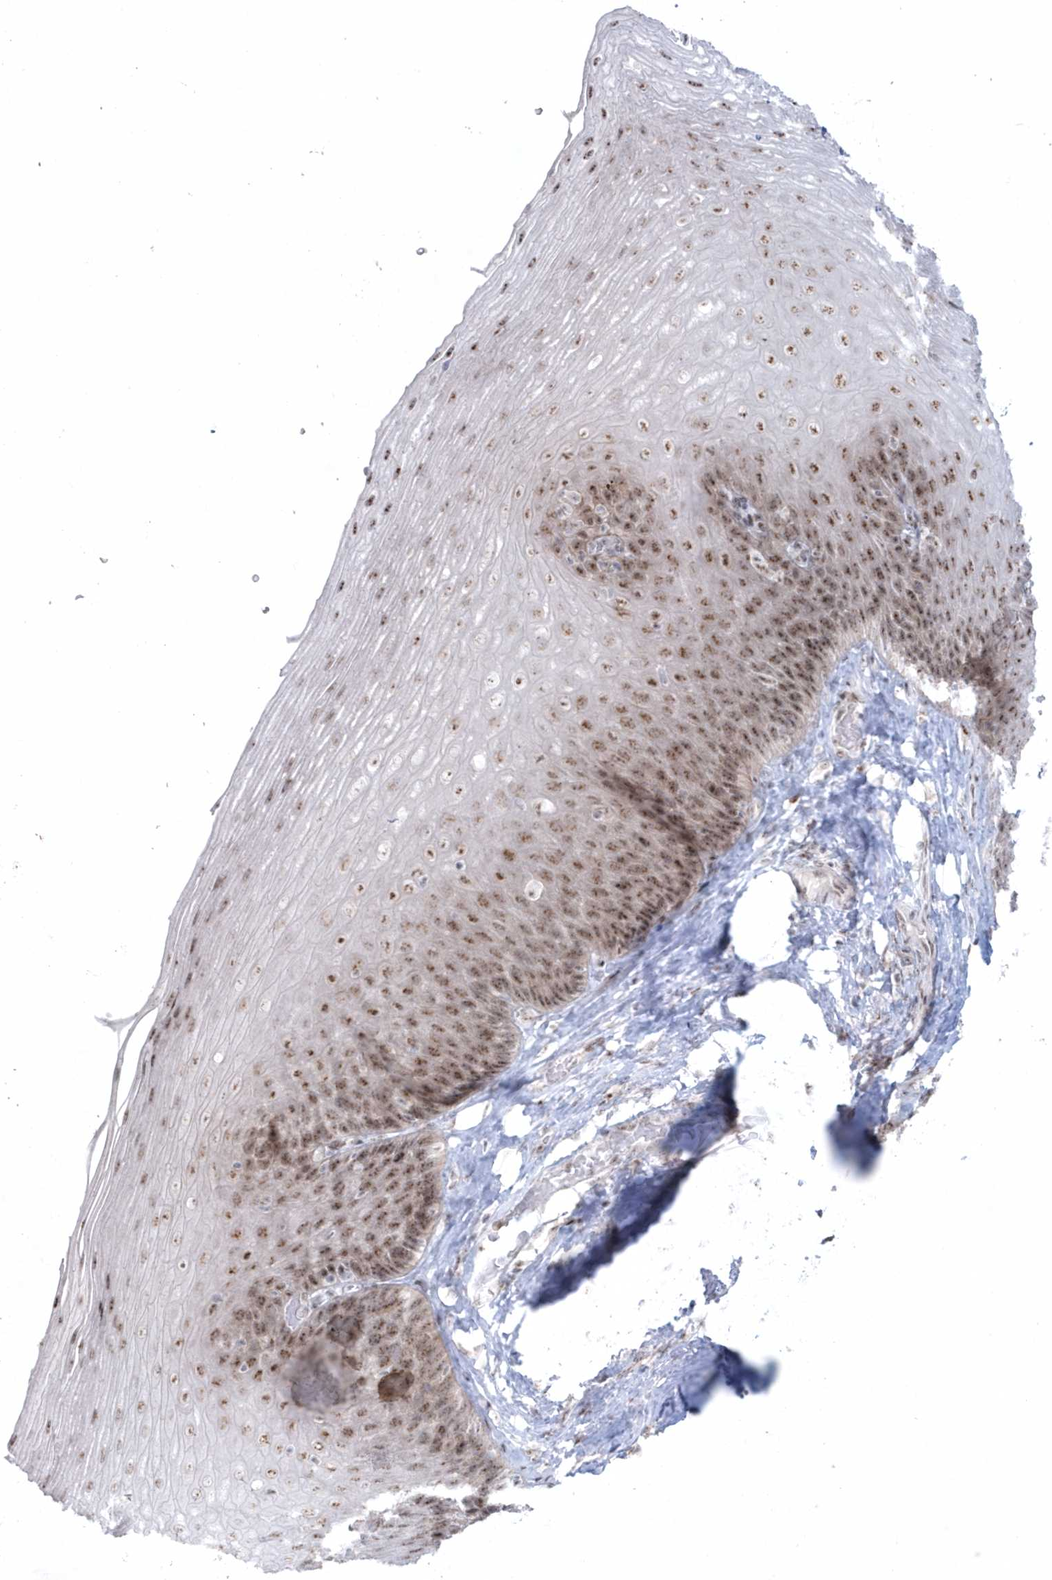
{"staining": {"intensity": "moderate", "quantity": ">75%", "location": "nuclear"}, "tissue": "esophagus", "cell_type": "Squamous epithelial cells", "image_type": "normal", "snomed": [{"axis": "morphology", "description": "Normal tissue, NOS"}, {"axis": "topography", "description": "Esophagus"}], "caption": "Immunohistochemical staining of normal esophagus displays >75% levels of moderate nuclear protein expression in about >75% of squamous epithelial cells. (DAB IHC with brightfield microscopy, high magnification).", "gene": "KDM6B", "patient": {"sex": "female", "age": 66}}